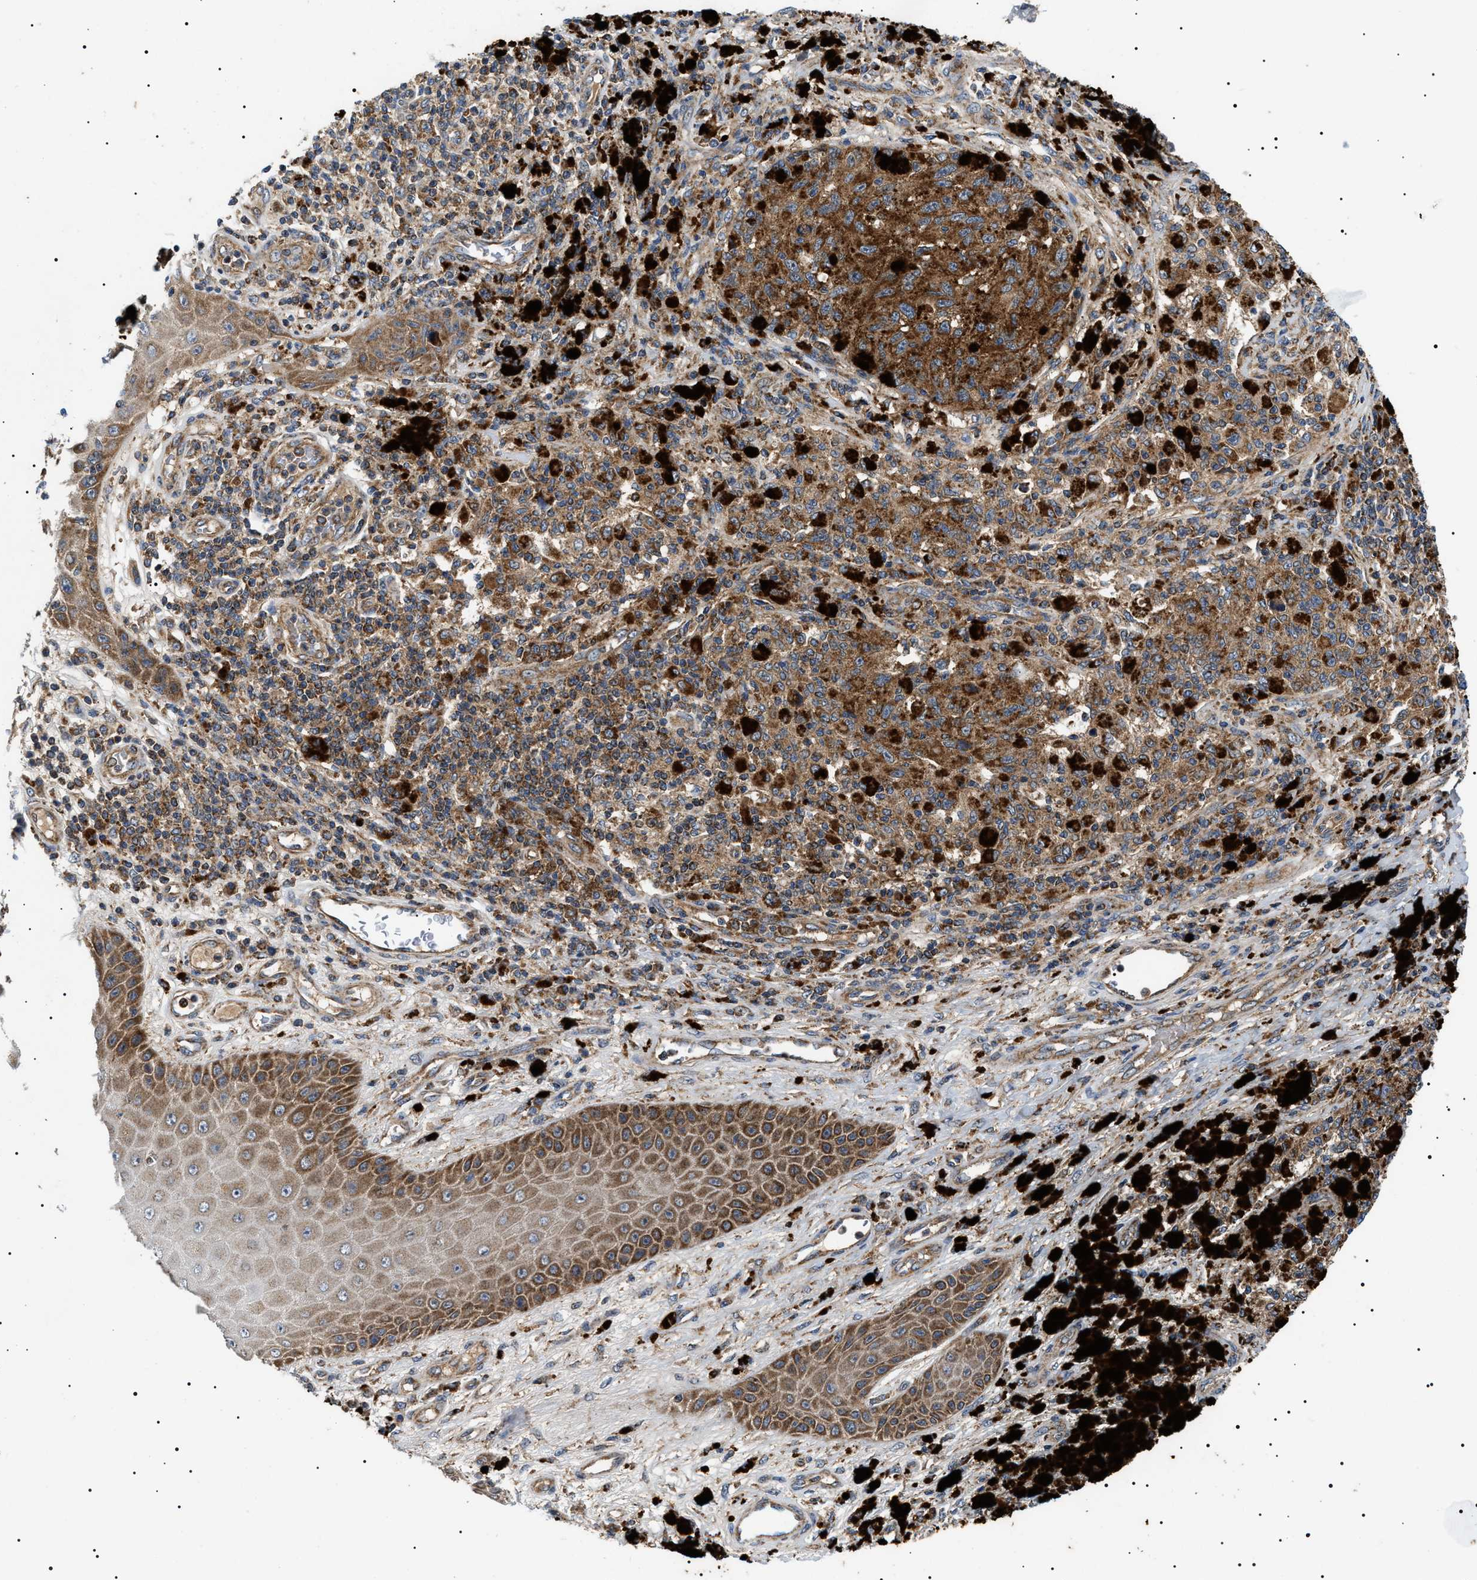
{"staining": {"intensity": "strong", "quantity": ">75%", "location": "cytoplasmic/membranous"}, "tissue": "melanoma", "cell_type": "Tumor cells", "image_type": "cancer", "snomed": [{"axis": "morphology", "description": "Malignant melanoma, NOS"}, {"axis": "topography", "description": "Skin"}], "caption": "Immunohistochemistry (IHC) histopathology image of malignant melanoma stained for a protein (brown), which exhibits high levels of strong cytoplasmic/membranous positivity in about >75% of tumor cells.", "gene": "OXSM", "patient": {"sex": "female", "age": 73}}